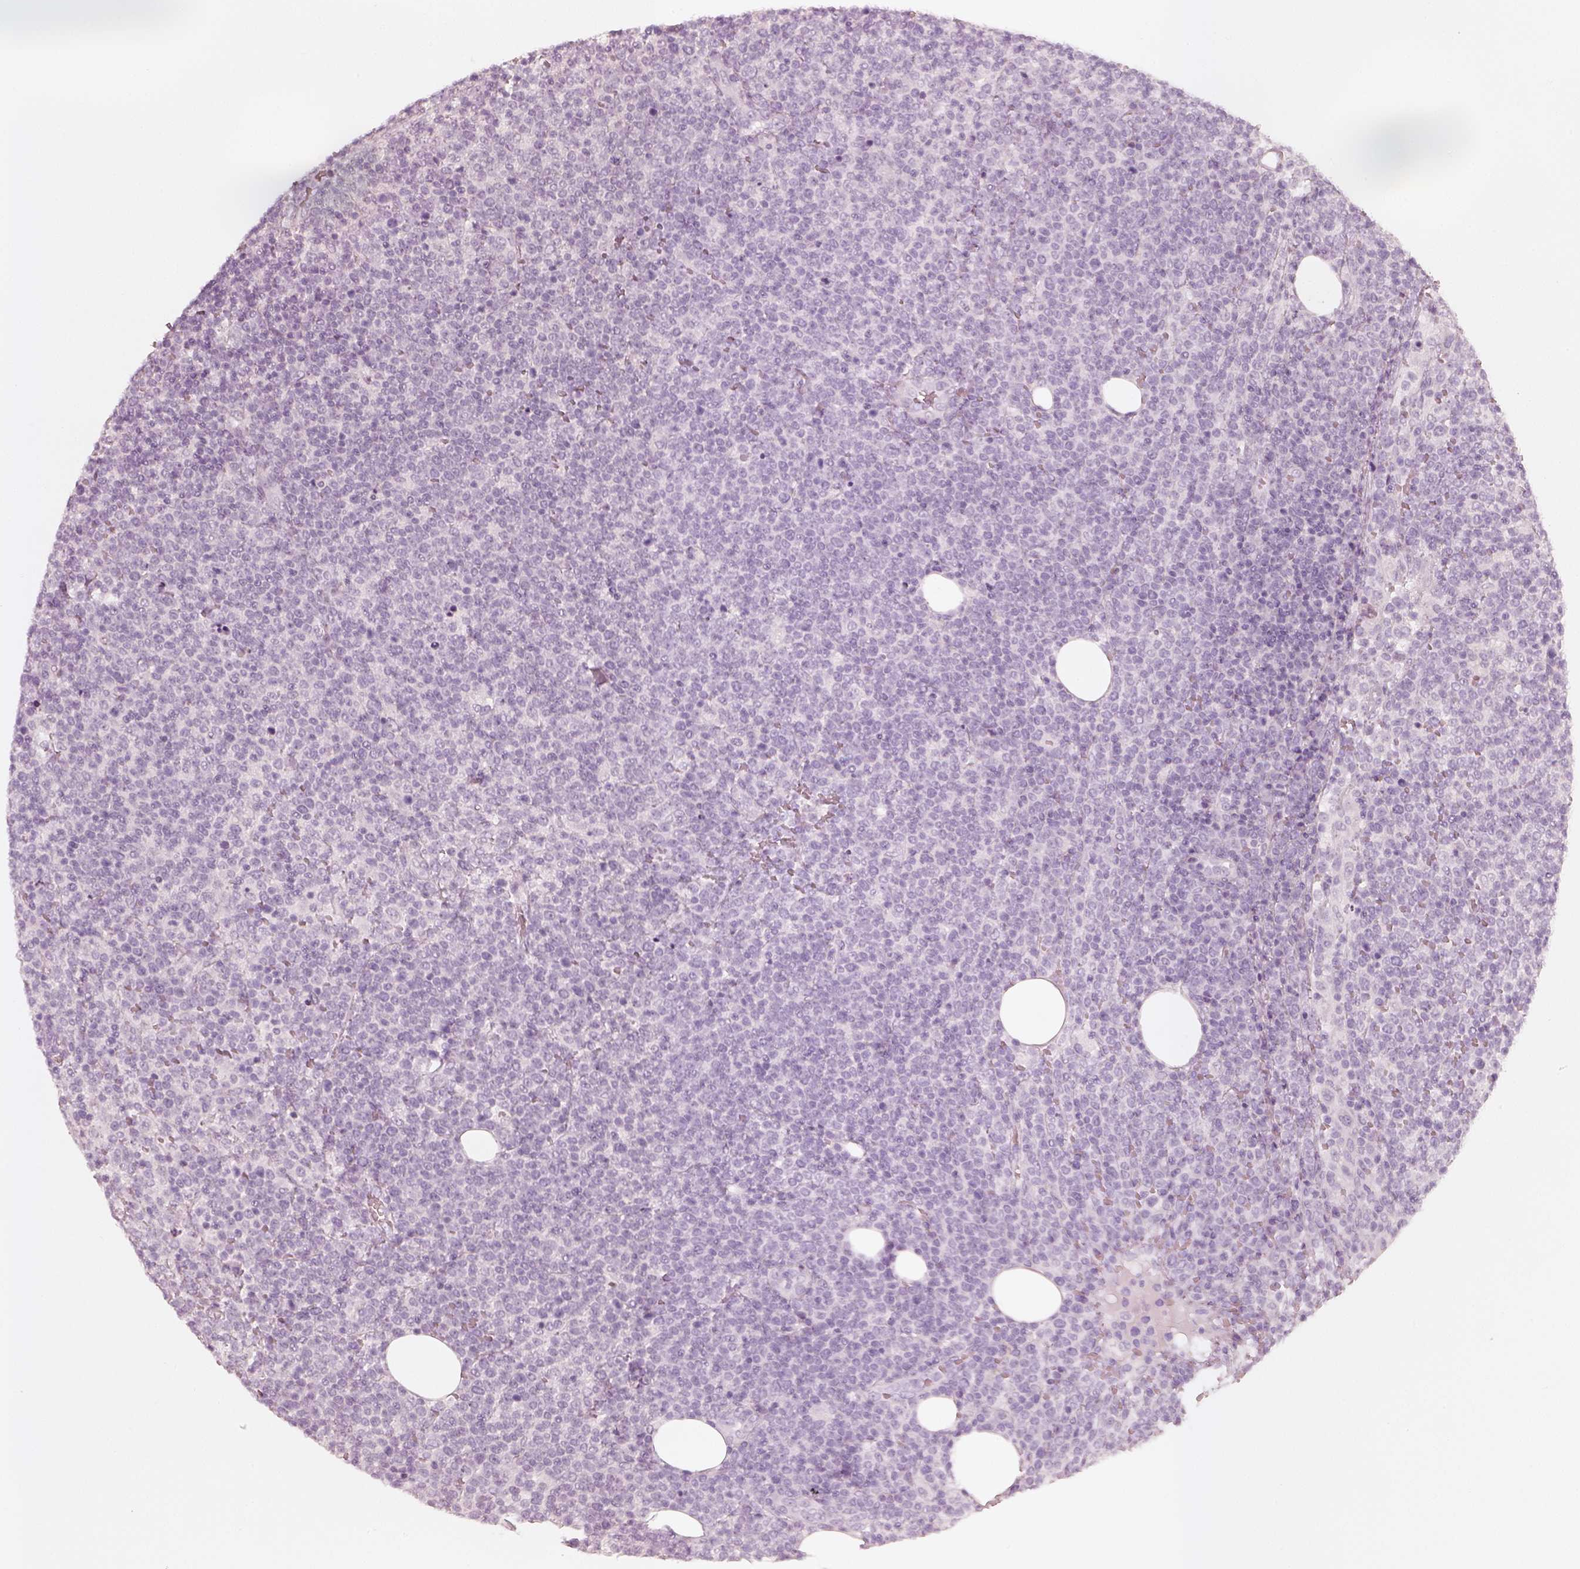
{"staining": {"intensity": "negative", "quantity": "none", "location": "none"}, "tissue": "lymphoma", "cell_type": "Tumor cells", "image_type": "cancer", "snomed": [{"axis": "morphology", "description": "Malignant lymphoma, non-Hodgkin's type, High grade"}, {"axis": "topography", "description": "Lymph node"}], "caption": "An image of human lymphoma is negative for staining in tumor cells.", "gene": "KRT72", "patient": {"sex": "male", "age": 61}}